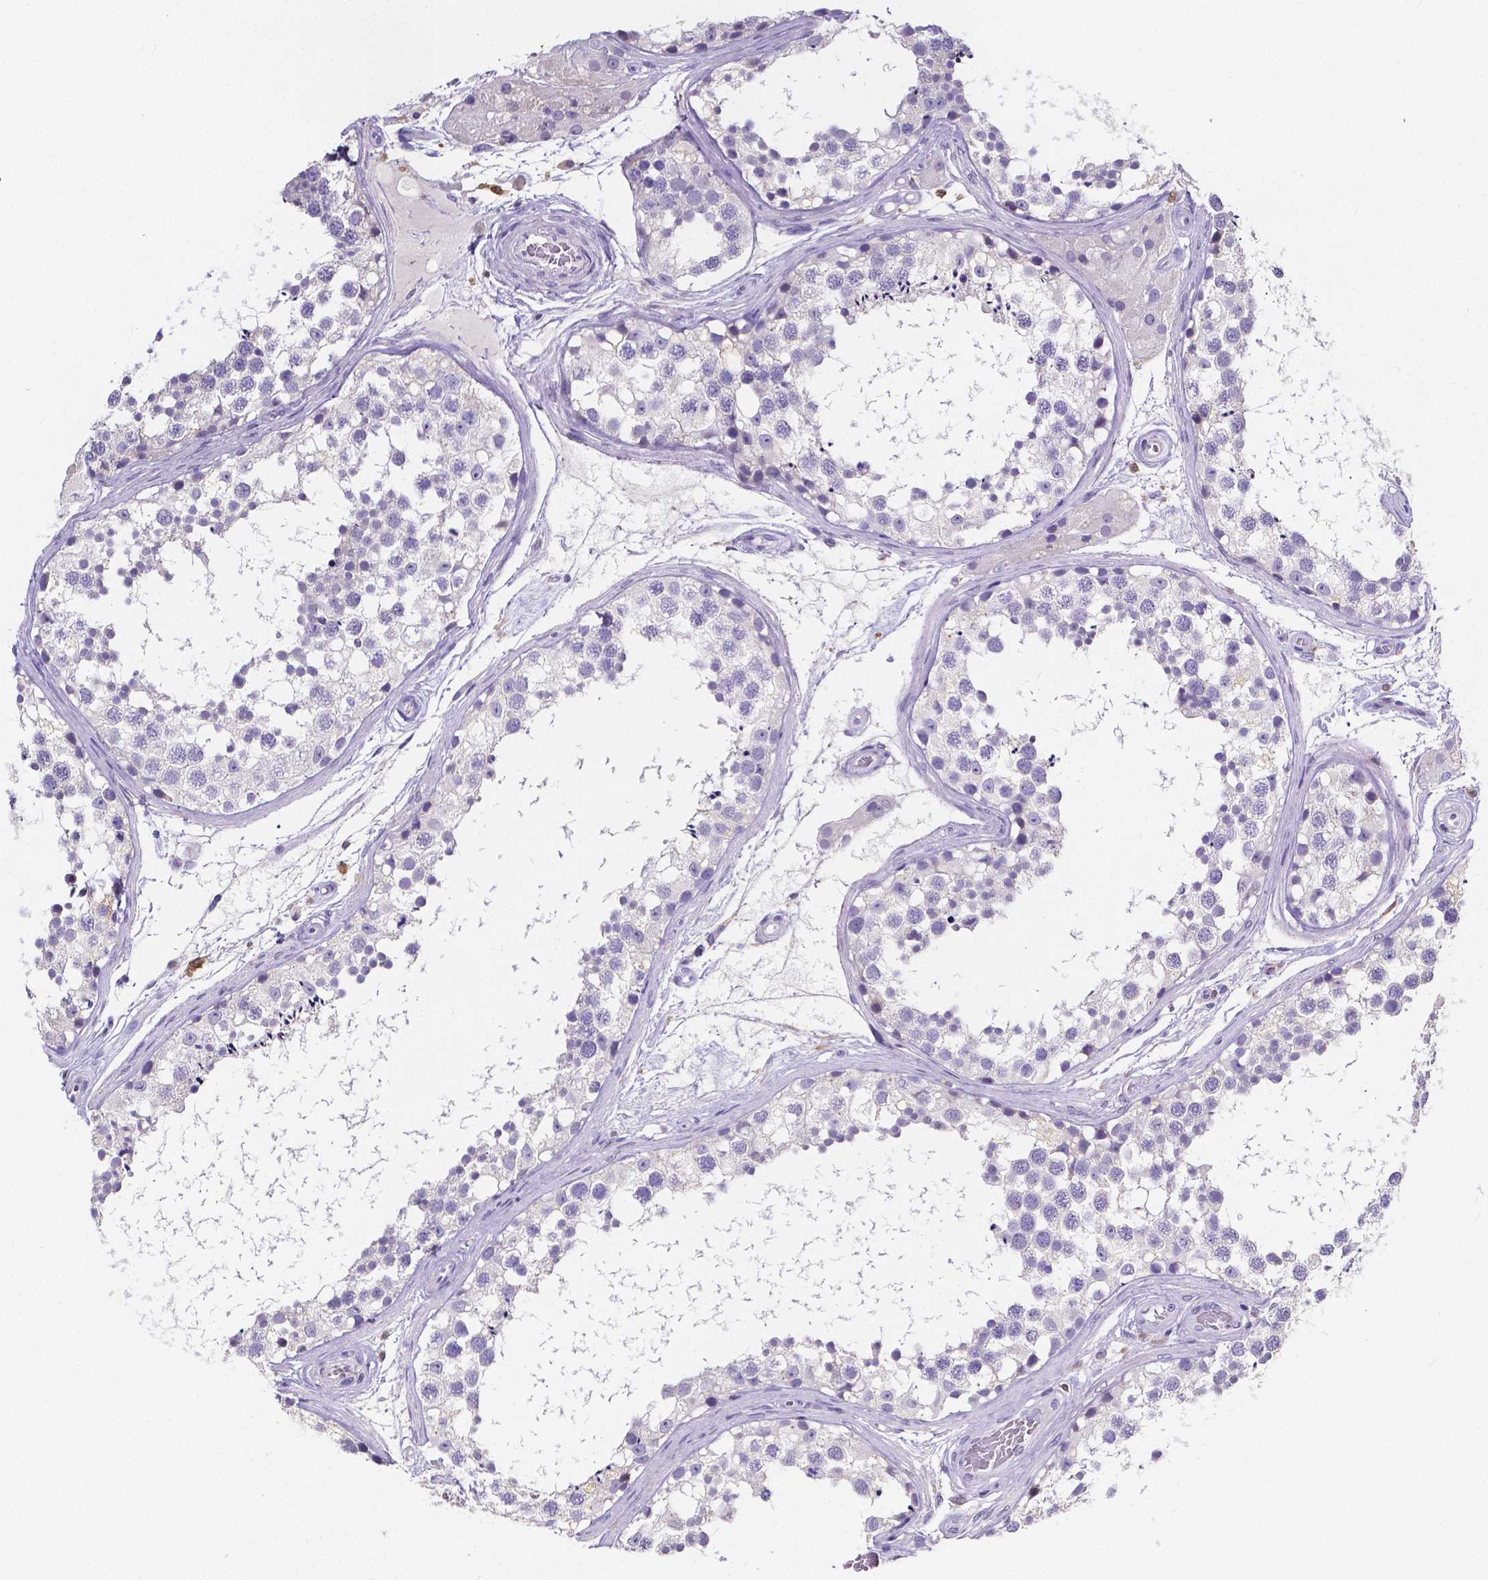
{"staining": {"intensity": "negative", "quantity": "none", "location": "none"}, "tissue": "testis", "cell_type": "Cells in seminiferous ducts", "image_type": "normal", "snomed": [{"axis": "morphology", "description": "Normal tissue, NOS"}, {"axis": "morphology", "description": "Seminoma, NOS"}, {"axis": "topography", "description": "Testis"}], "caption": "Immunohistochemistry of benign testis reveals no expression in cells in seminiferous ducts. (Stains: DAB (3,3'-diaminobenzidine) IHC with hematoxylin counter stain, Microscopy: brightfield microscopy at high magnification).", "gene": "ACP5", "patient": {"sex": "male", "age": 65}}